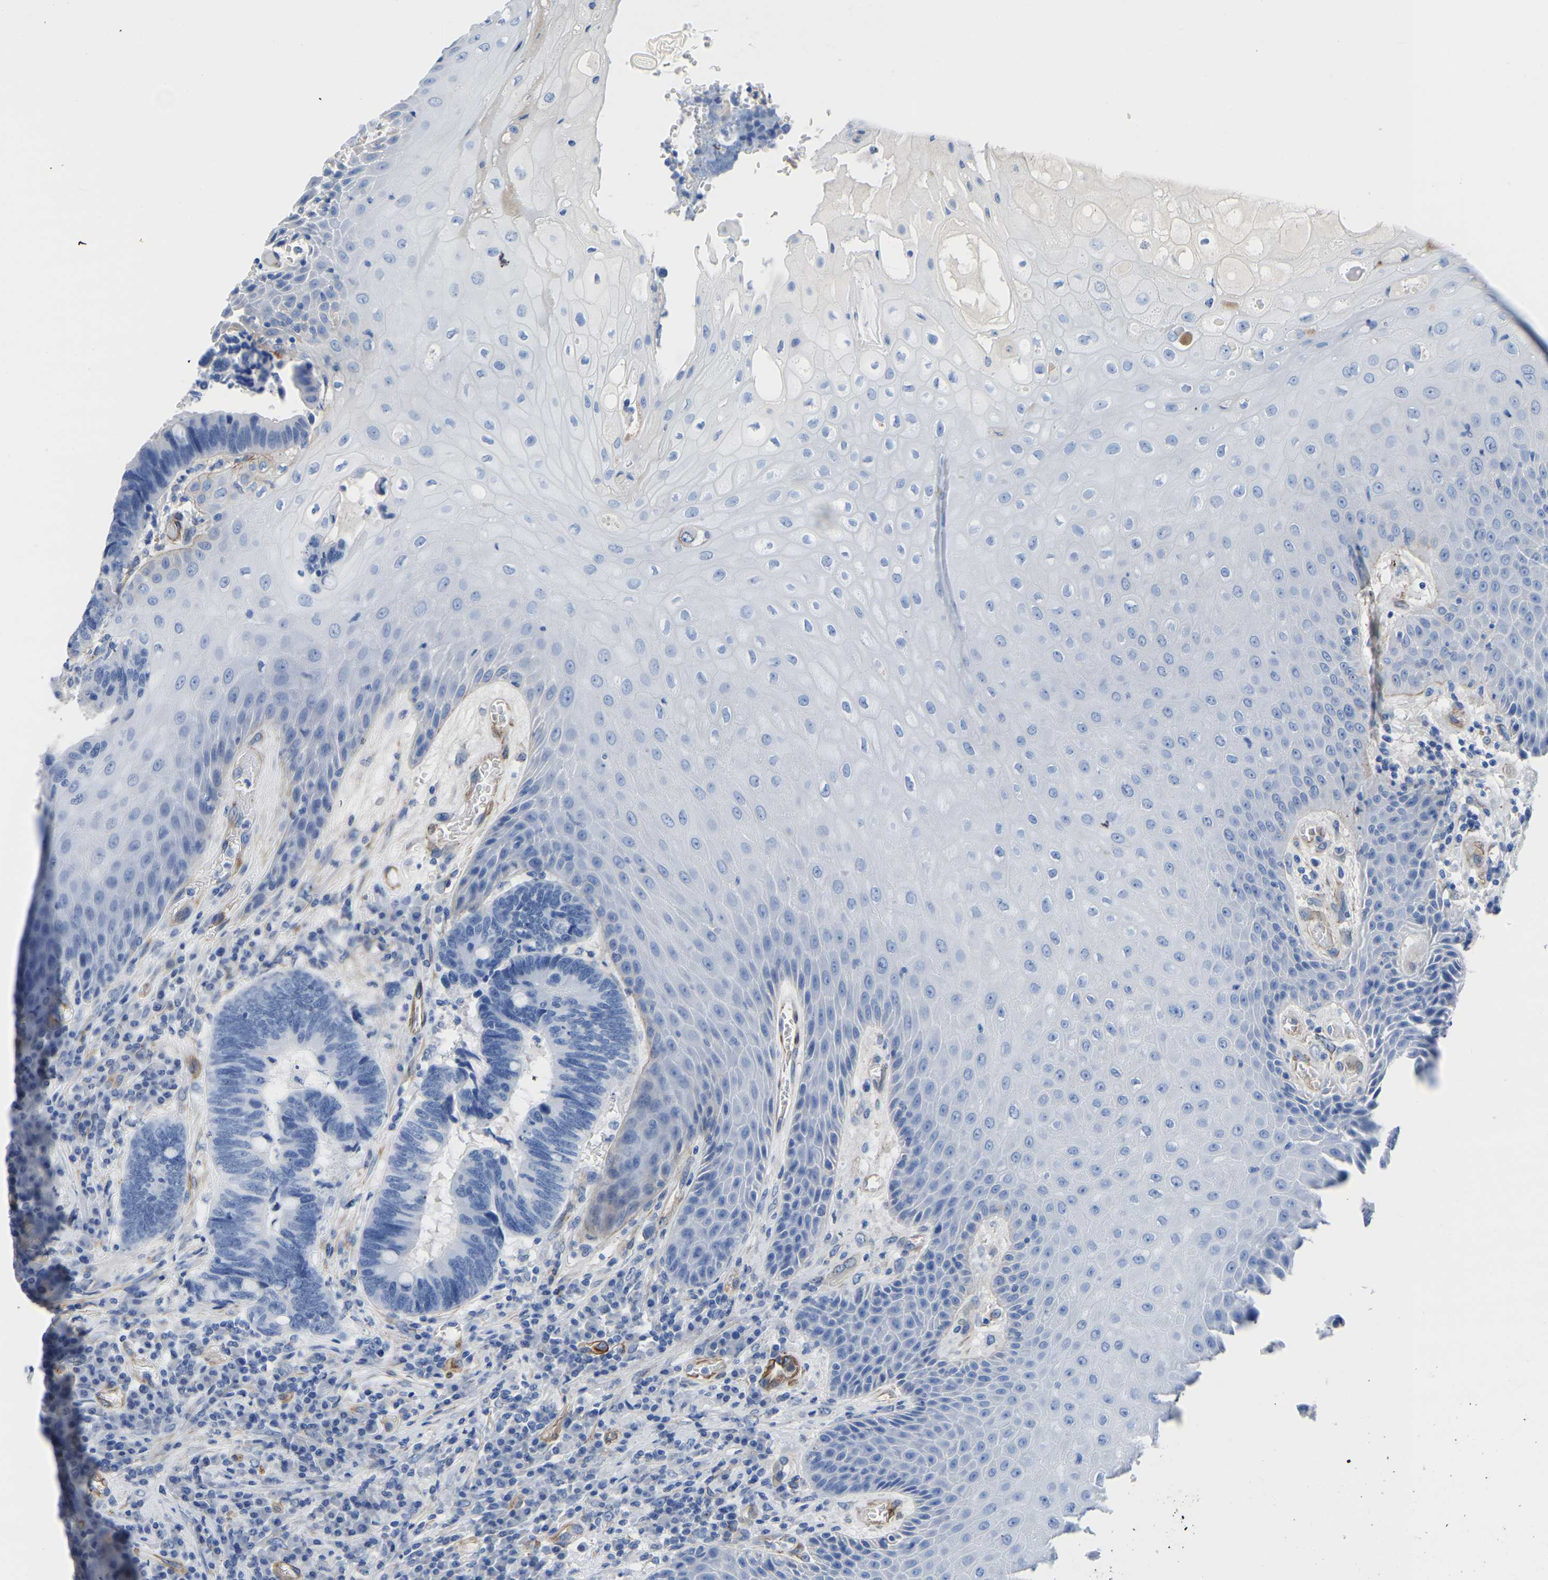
{"staining": {"intensity": "negative", "quantity": "none", "location": "none"}, "tissue": "colorectal cancer", "cell_type": "Tumor cells", "image_type": "cancer", "snomed": [{"axis": "morphology", "description": "Adenocarcinoma, NOS"}, {"axis": "topography", "description": "Rectum"}, {"axis": "topography", "description": "Anal"}], "caption": "Photomicrograph shows no significant protein staining in tumor cells of adenocarcinoma (colorectal). Brightfield microscopy of immunohistochemistry (IHC) stained with DAB (3,3'-diaminobenzidine) (brown) and hematoxylin (blue), captured at high magnification.", "gene": "SLC45A3", "patient": {"sex": "female", "age": 89}}